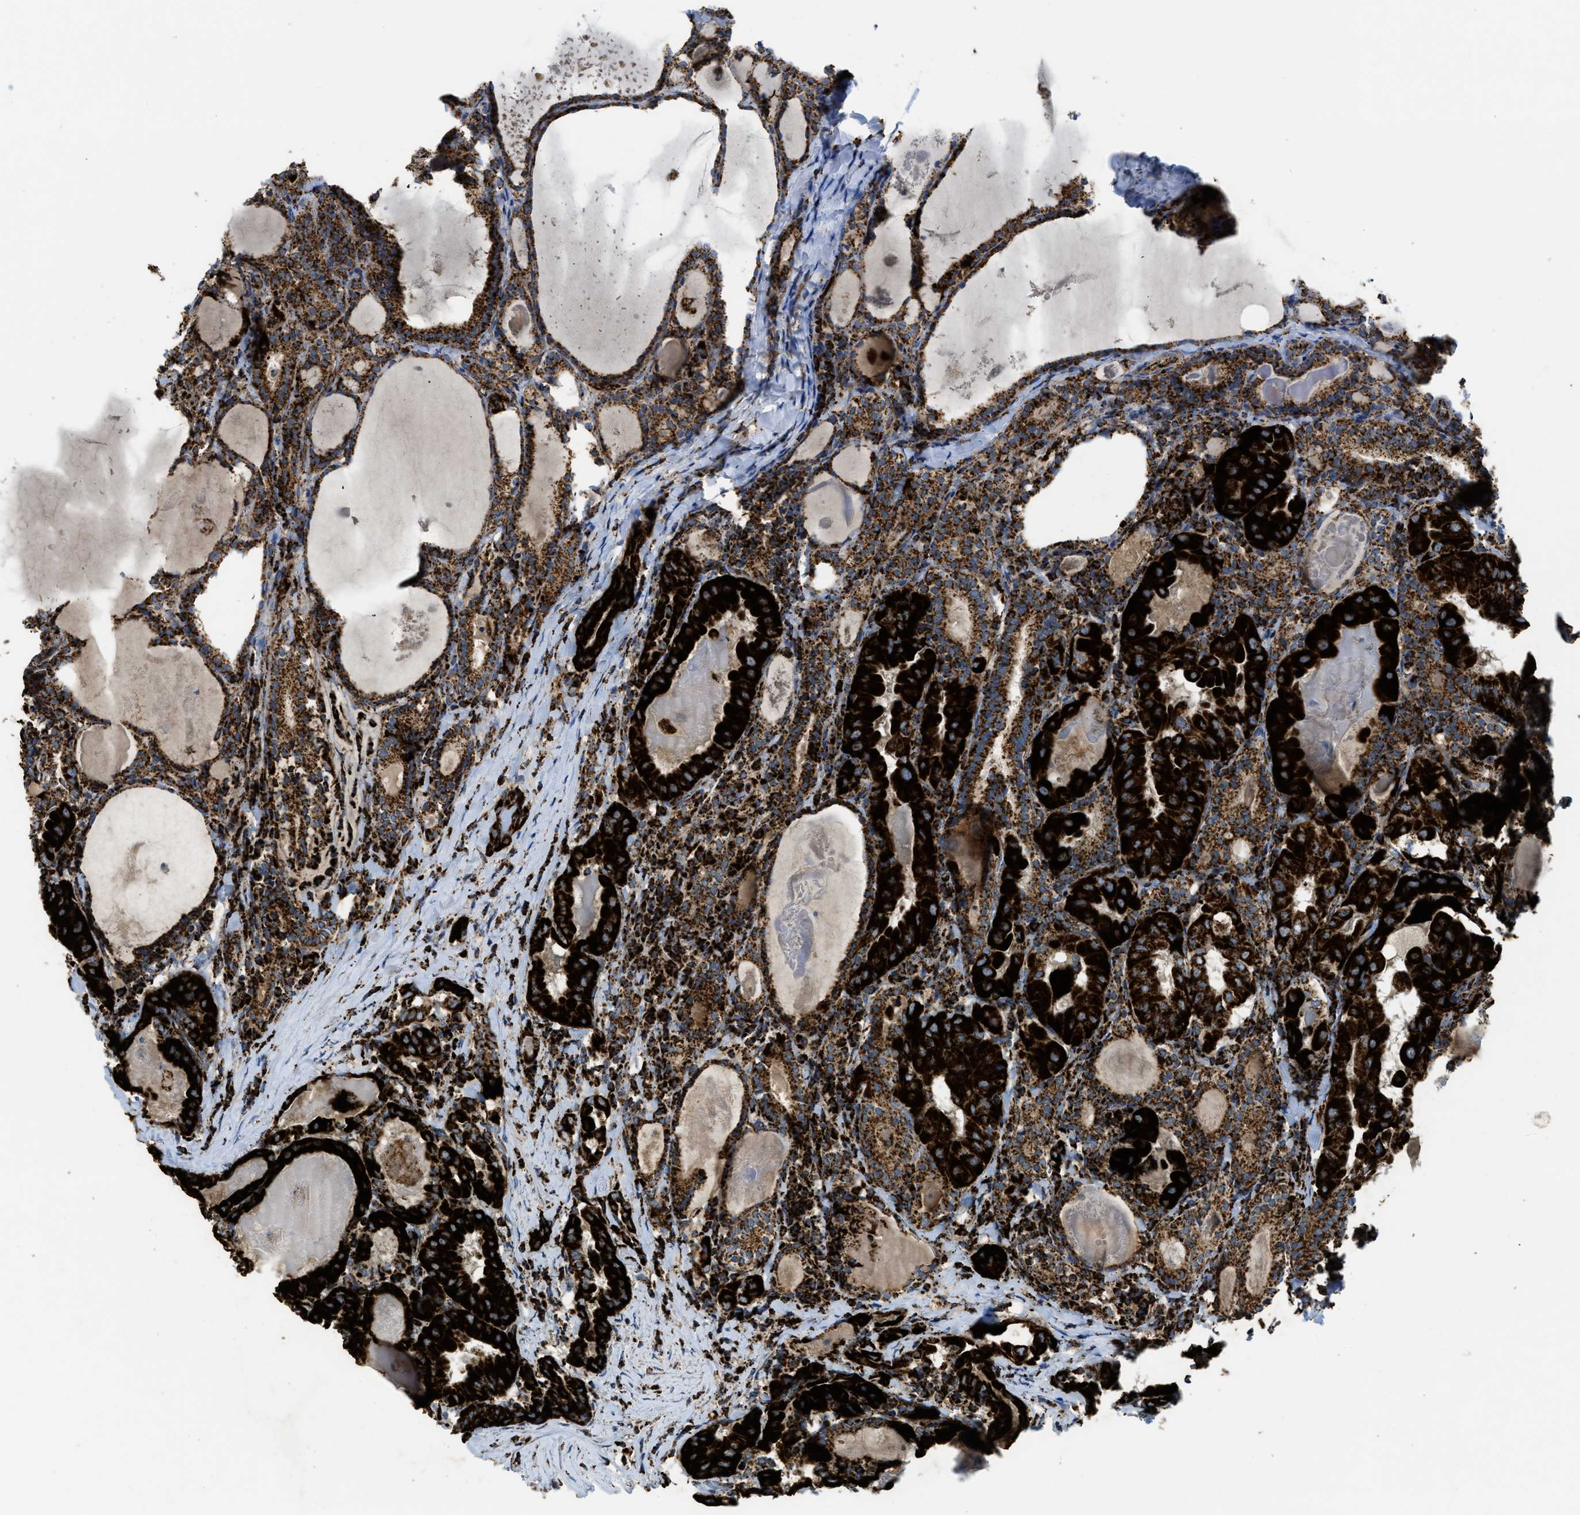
{"staining": {"intensity": "strong", "quantity": ">75%", "location": "cytoplasmic/membranous"}, "tissue": "thyroid cancer", "cell_type": "Tumor cells", "image_type": "cancer", "snomed": [{"axis": "morphology", "description": "Papillary adenocarcinoma, NOS"}, {"axis": "topography", "description": "Thyroid gland"}], "caption": "The photomicrograph demonstrates immunohistochemical staining of papillary adenocarcinoma (thyroid). There is strong cytoplasmic/membranous expression is appreciated in about >75% of tumor cells.", "gene": "SQOR", "patient": {"sex": "female", "age": 42}}